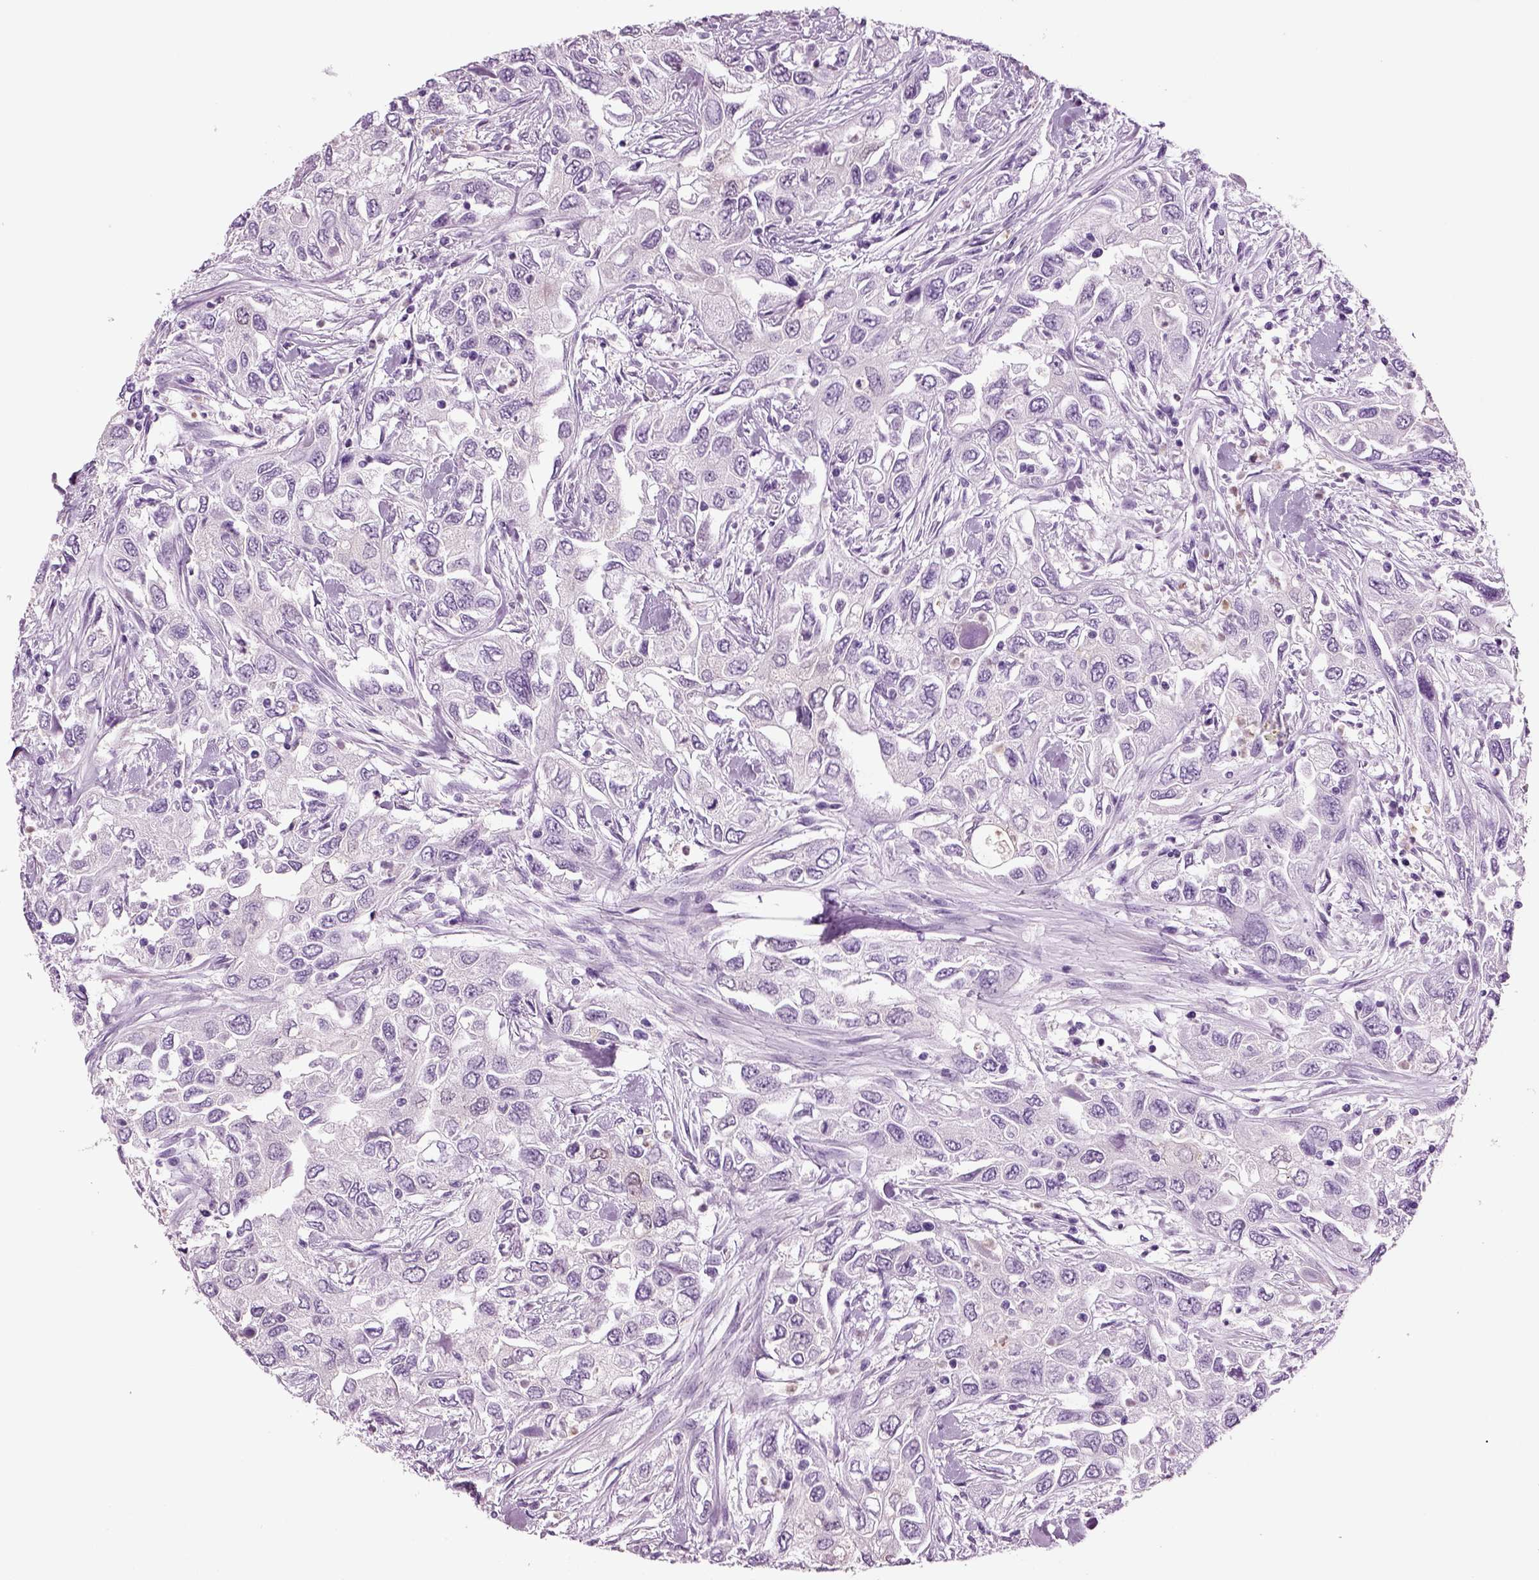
{"staining": {"intensity": "negative", "quantity": "none", "location": "none"}, "tissue": "urothelial cancer", "cell_type": "Tumor cells", "image_type": "cancer", "snomed": [{"axis": "morphology", "description": "Urothelial carcinoma, High grade"}, {"axis": "topography", "description": "Urinary bladder"}], "caption": "Tumor cells show no significant protein expression in urothelial cancer.", "gene": "CRABP1", "patient": {"sex": "male", "age": 76}}